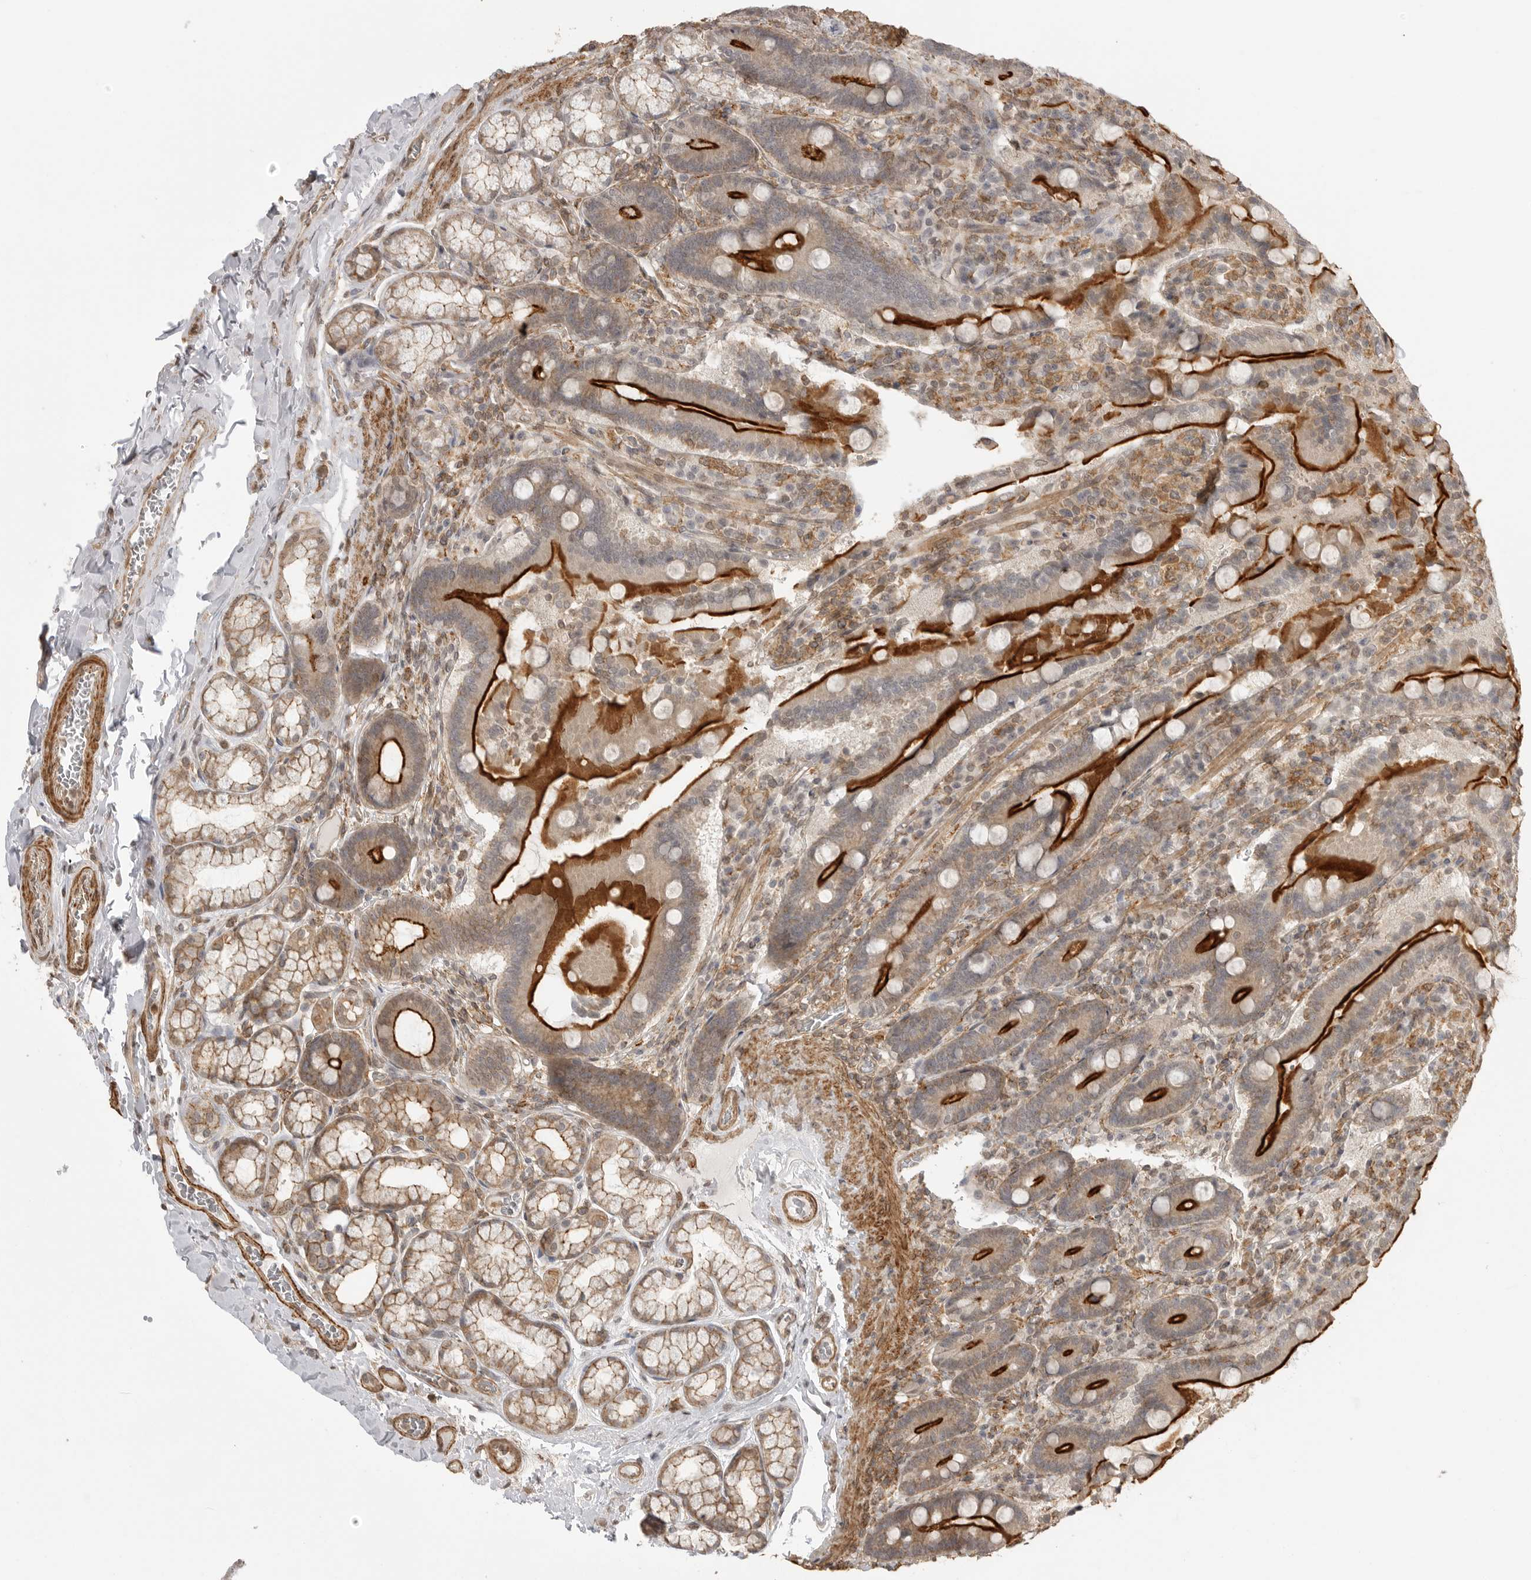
{"staining": {"intensity": "strong", "quantity": "25%-75%", "location": "cytoplasmic/membranous"}, "tissue": "duodenum", "cell_type": "Glandular cells", "image_type": "normal", "snomed": [{"axis": "morphology", "description": "Normal tissue, NOS"}, {"axis": "topography", "description": "Duodenum"}], "caption": "DAB (3,3'-diaminobenzidine) immunohistochemical staining of unremarkable duodenum exhibits strong cytoplasmic/membranous protein positivity in approximately 25%-75% of glandular cells.", "gene": "GPC2", "patient": {"sex": "female", "age": 62}}